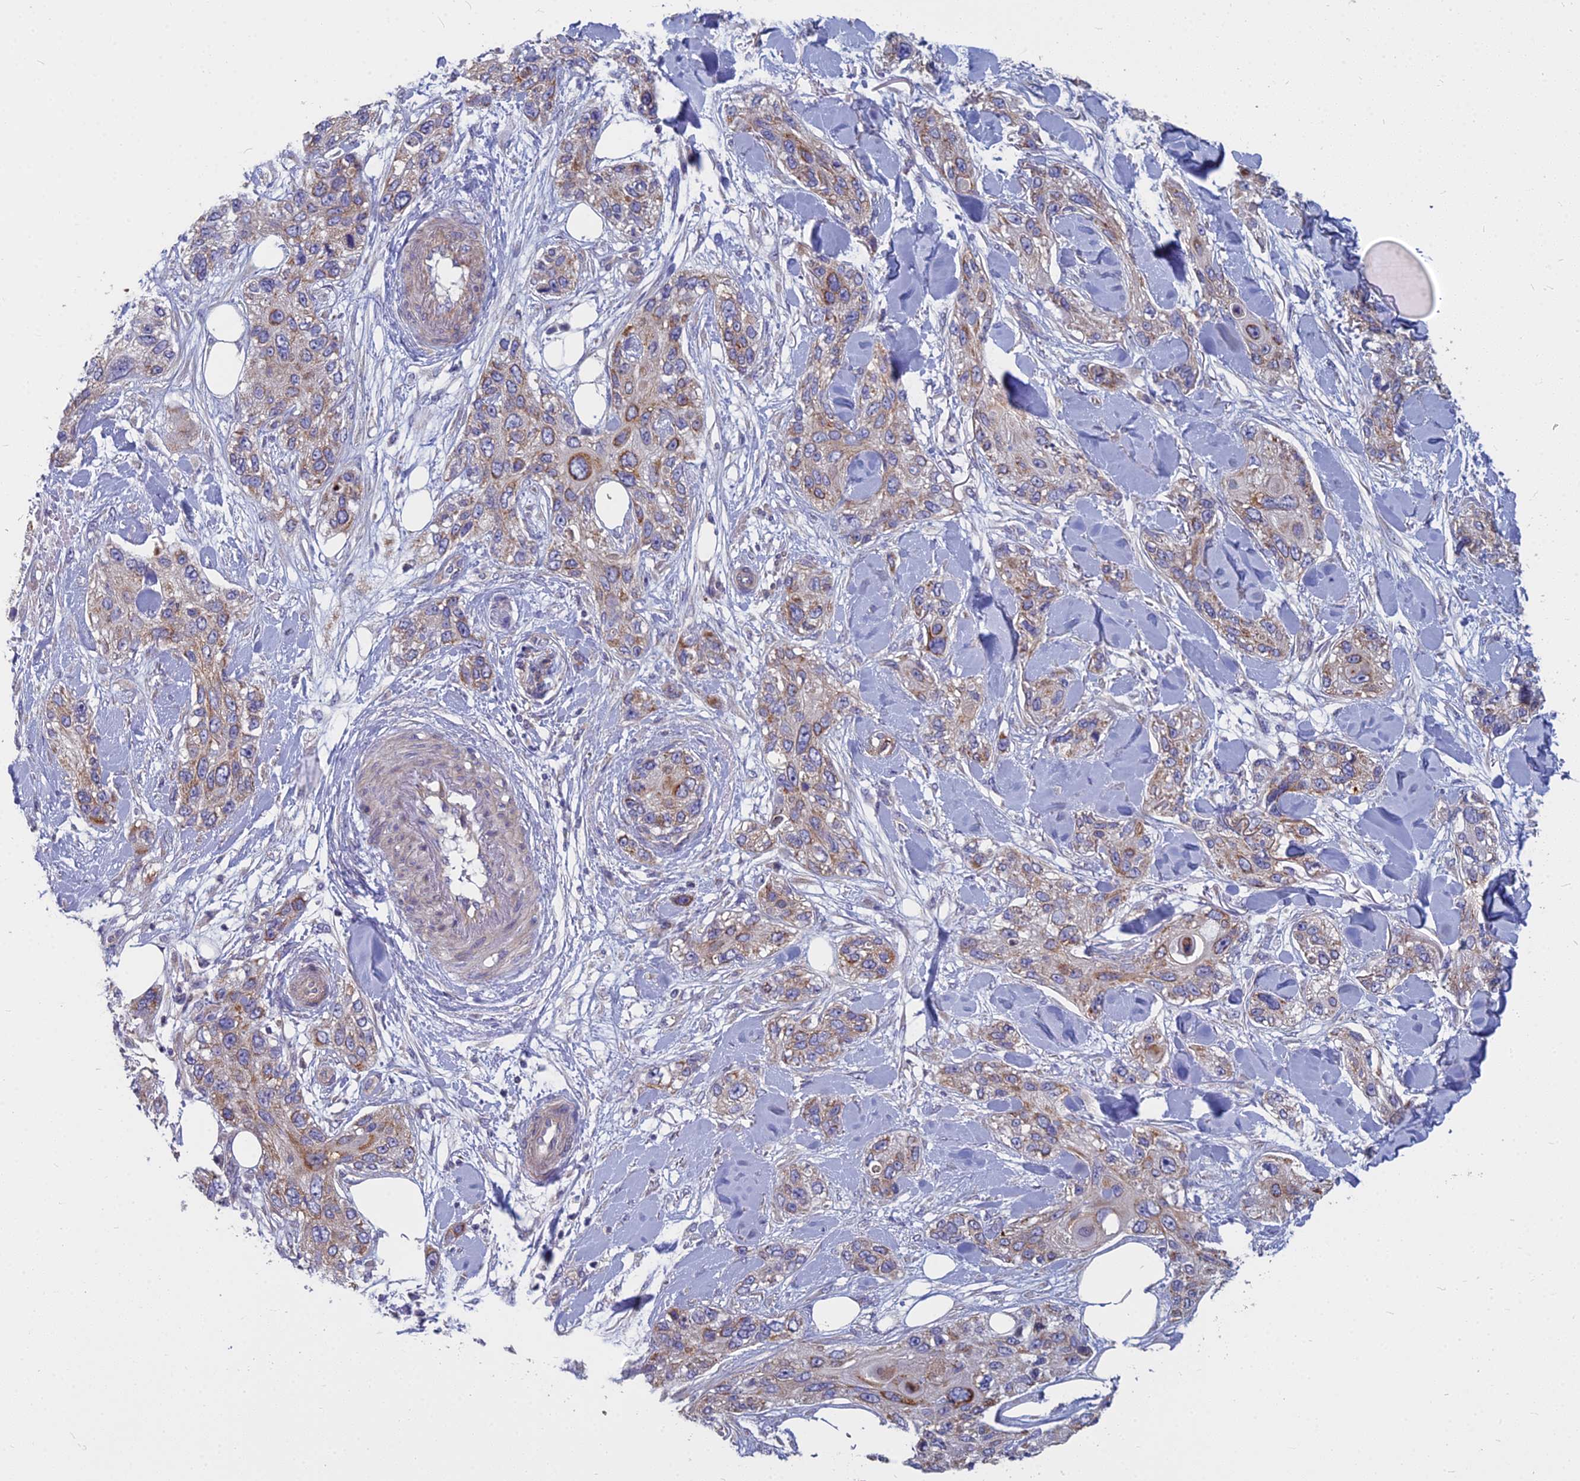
{"staining": {"intensity": "moderate", "quantity": "25%-75%", "location": "cytoplasmic/membranous"}, "tissue": "skin cancer", "cell_type": "Tumor cells", "image_type": "cancer", "snomed": [{"axis": "morphology", "description": "Normal tissue, NOS"}, {"axis": "morphology", "description": "Squamous cell carcinoma, NOS"}, {"axis": "topography", "description": "Skin"}], "caption": "Immunohistochemical staining of skin cancer displays medium levels of moderate cytoplasmic/membranous protein positivity in approximately 25%-75% of tumor cells.", "gene": "COX20", "patient": {"sex": "male", "age": 72}}